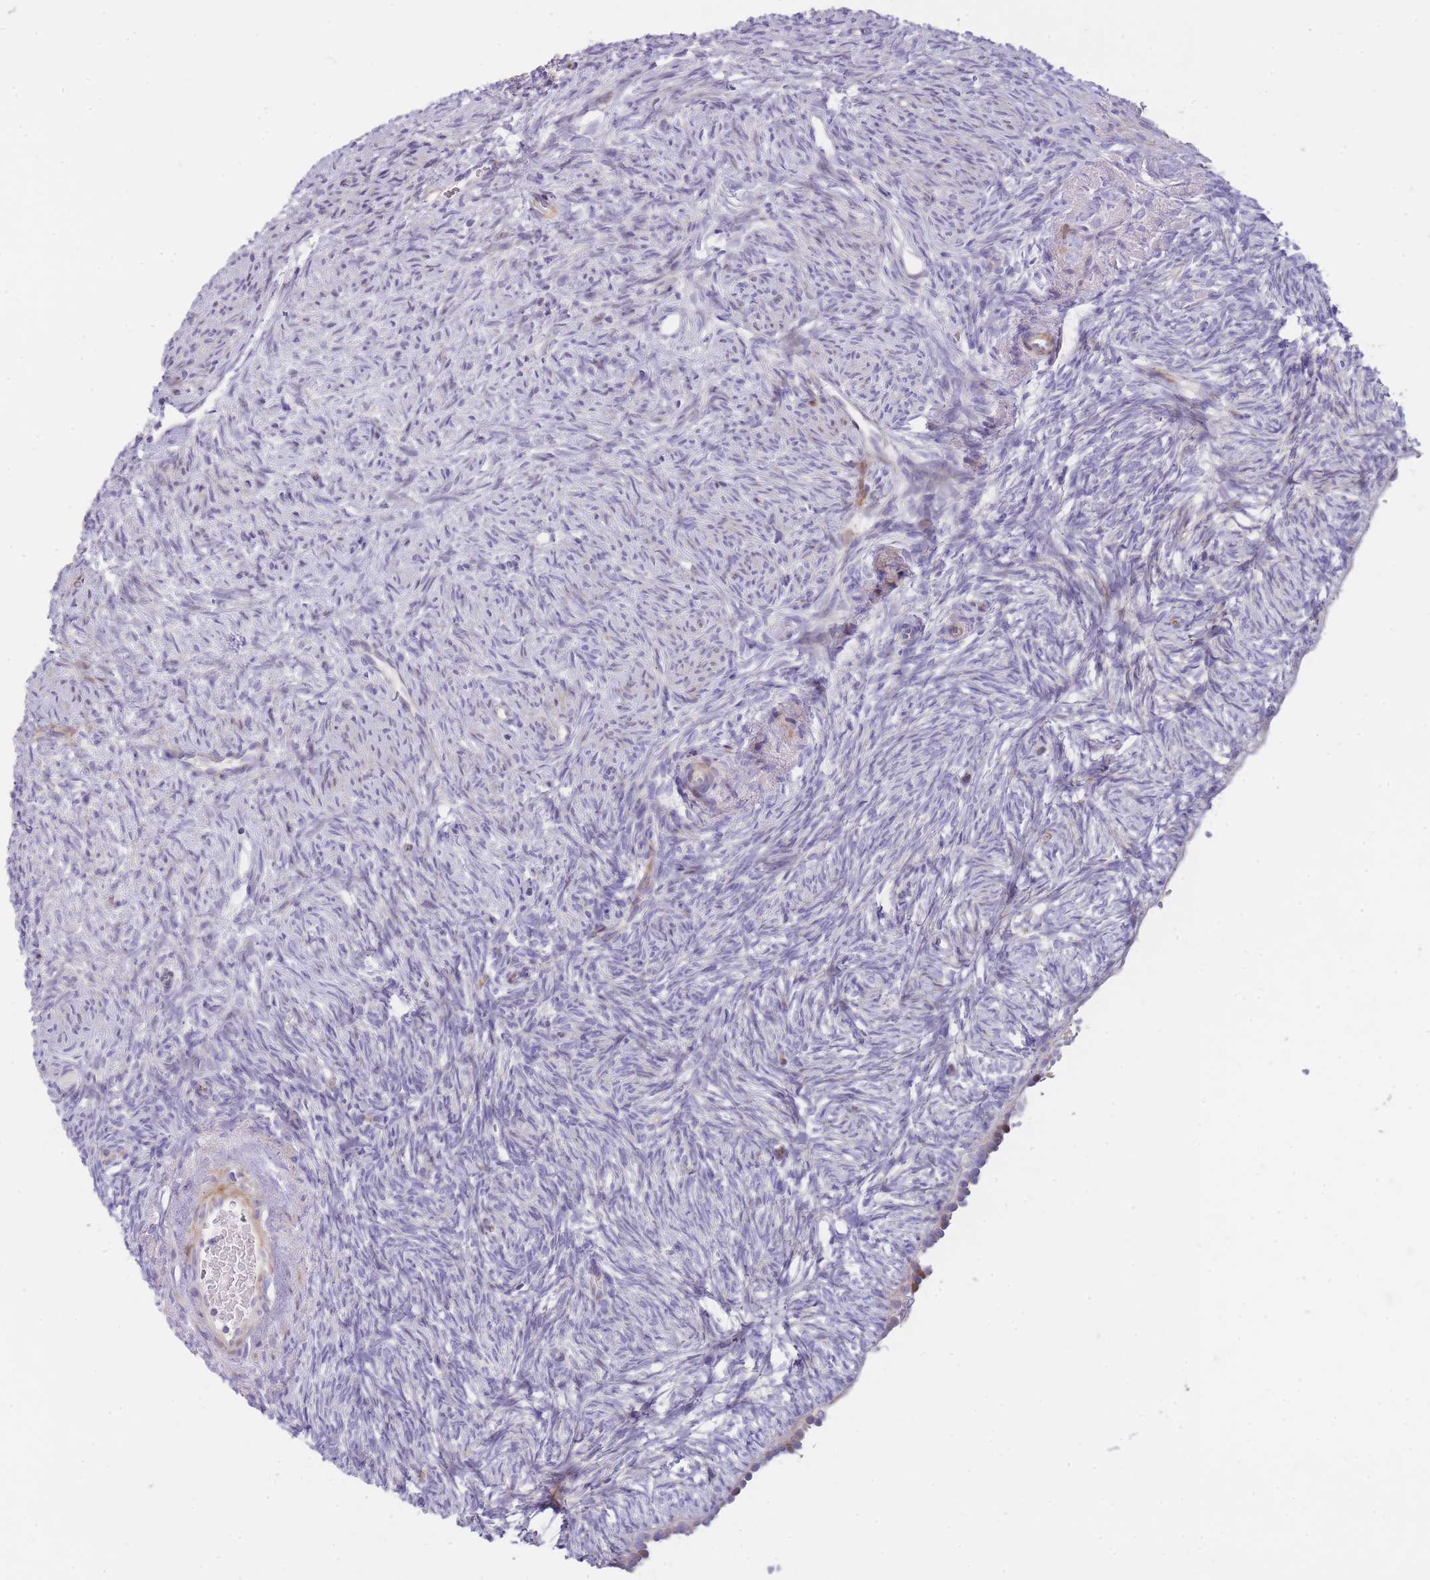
{"staining": {"intensity": "negative", "quantity": "none", "location": "none"}, "tissue": "ovary", "cell_type": "Ovarian stroma cells", "image_type": "normal", "snomed": [{"axis": "morphology", "description": "Normal tissue, NOS"}, {"axis": "topography", "description": "Ovary"}], "caption": "The immunohistochemistry (IHC) image has no significant staining in ovarian stroma cells of ovary. (DAB IHC with hematoxylin counter stain).", "gene": "ATP5MC2", "patient": {"sex": "female", "age": 51}}